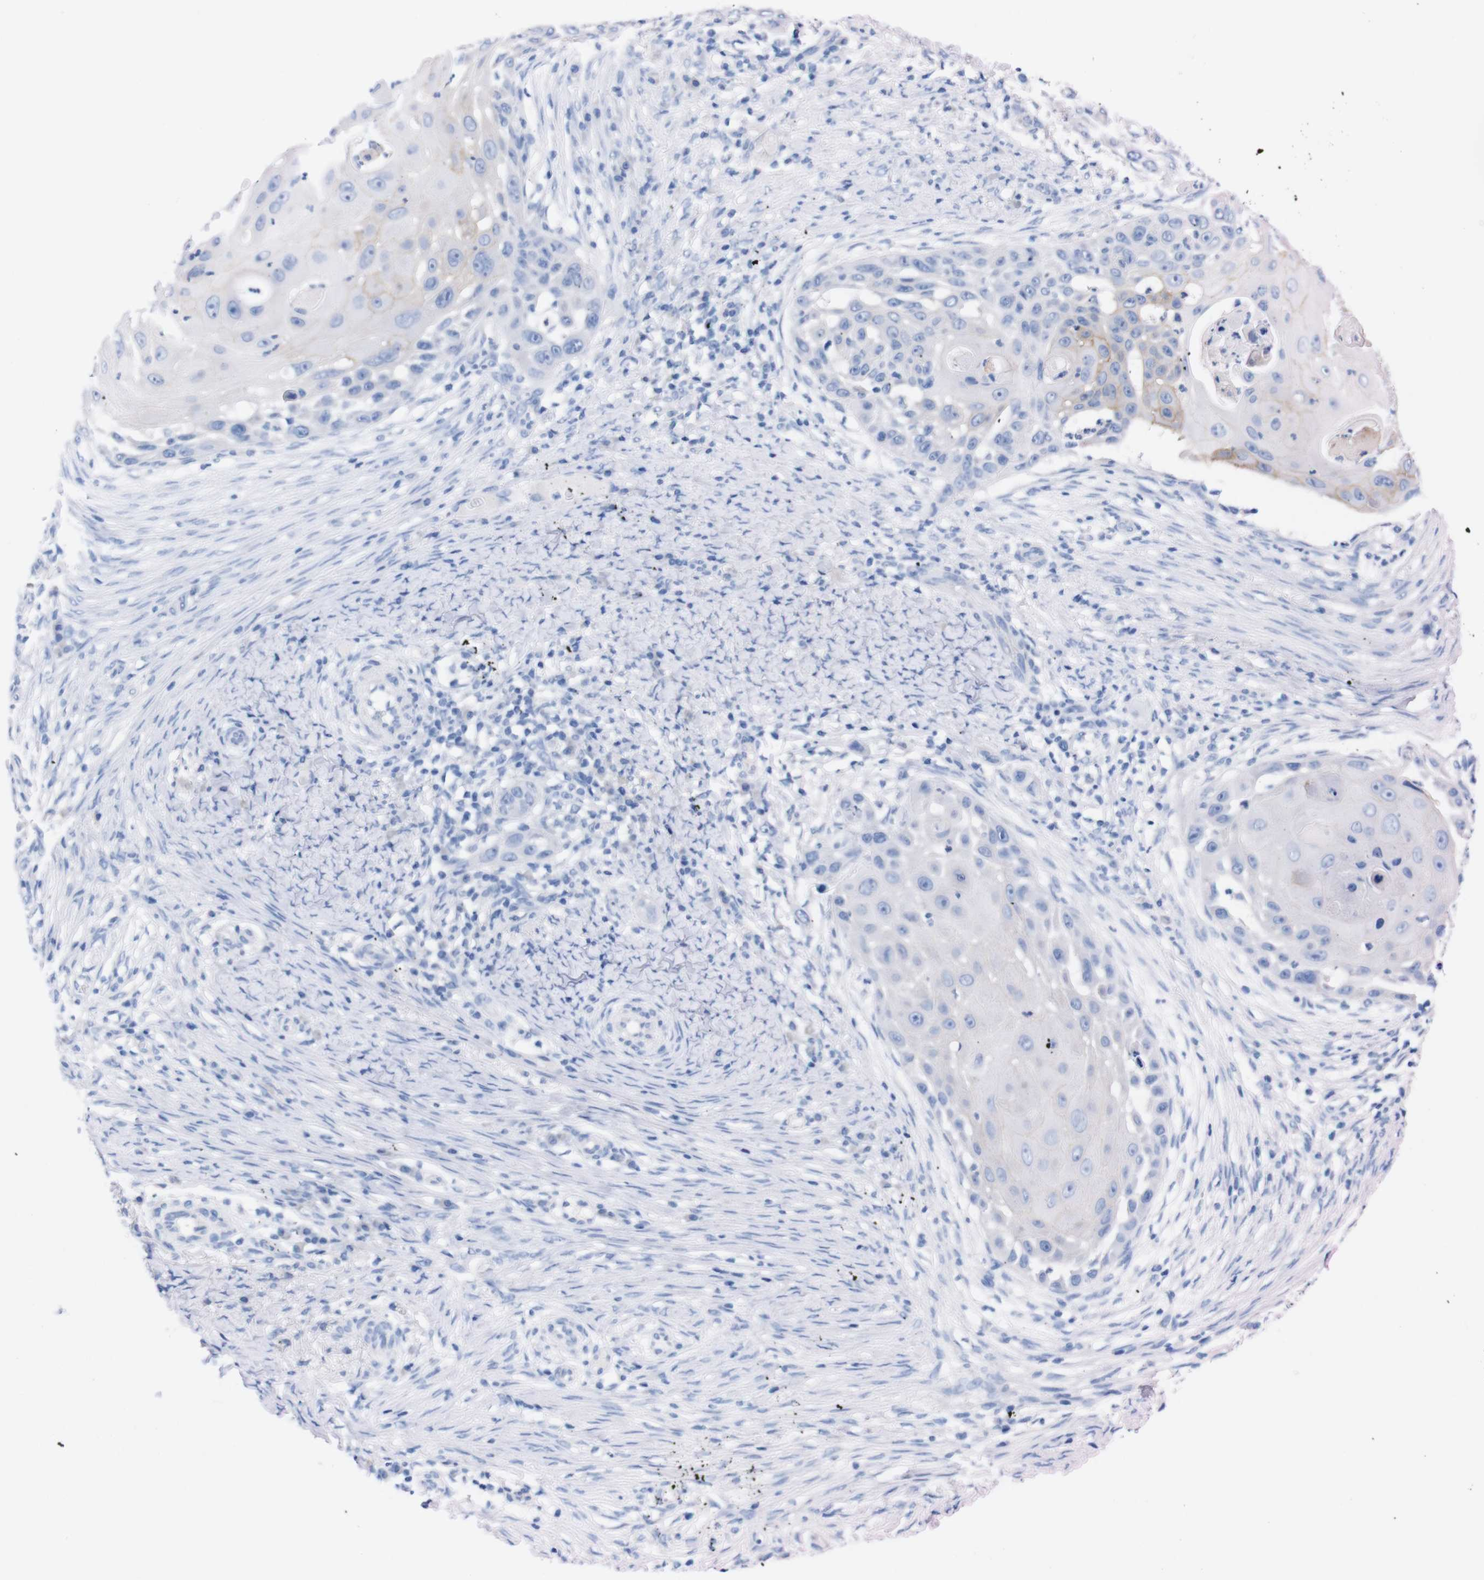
{"staining": {"intensity": "negative", "quantity": "none", "location": "none"}, "tissue": "skin cancer", "cell_type": "Tumor cells", "image_type": "cancer", "snomed": [{"axis": "morphology", "description": "Squamous cell carcinoma, NOS"}, {"axis": "topography", "description": "Skin"}], "caption": "DAB immunohistochemical staining of skin squamous cell carcinoma exhibits no significant staining in tumor cells.", "gene": "TMEM243", "patient": {"sex": "female", "age": 44}}